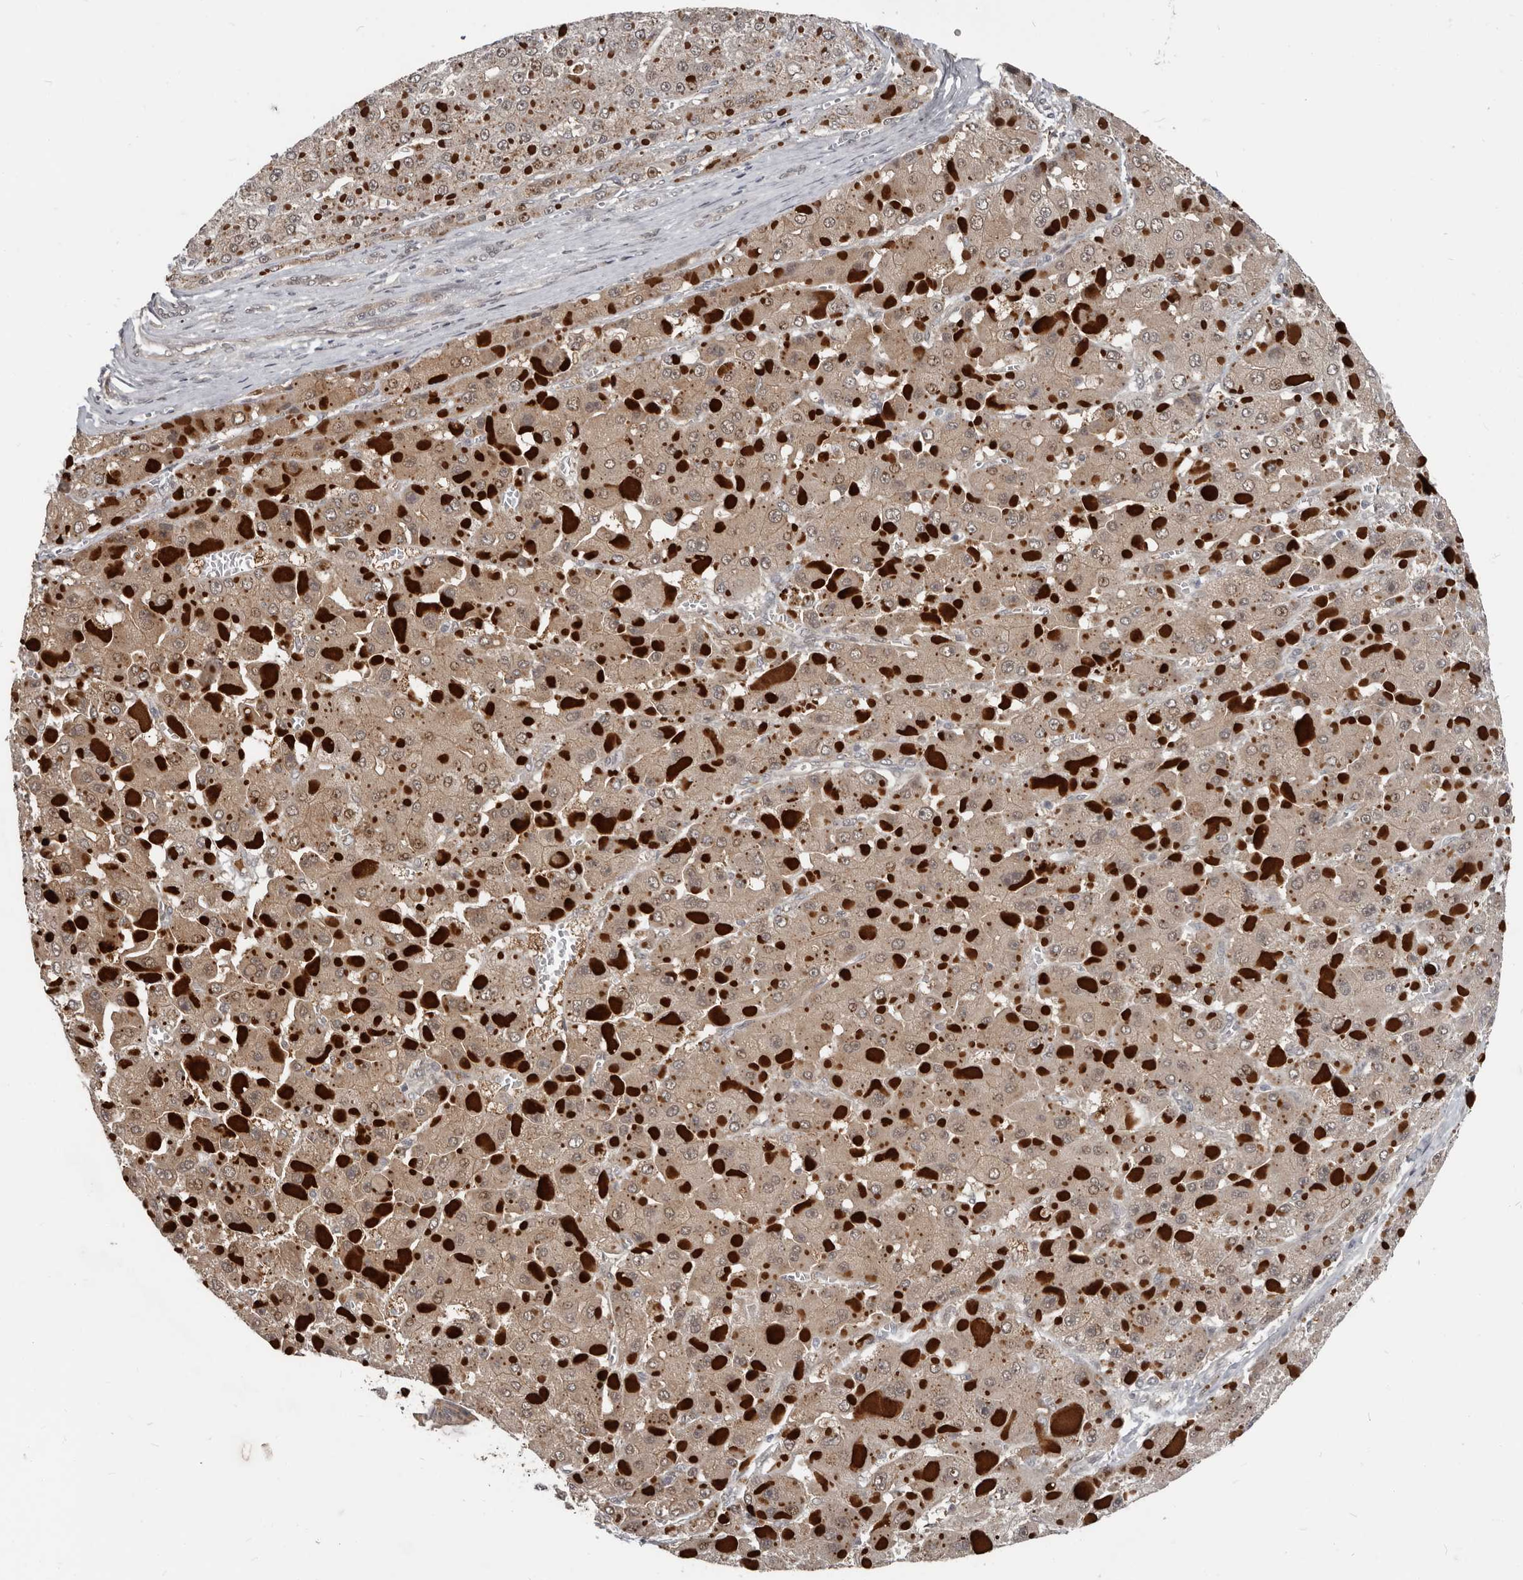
{"staining": {"intensity": "weak", "quantity": ">75%", "location": "cytoplasmic/membranous,nuclear"}, "tissue": "liver cancer", "cell_type": "Tumor cells", "image_type": "cancer", "snomed": [{"axis": "morphology", "description": "Carcinoma, Hepatocellular, NOS"}, {"axis": "topography", "description": "Liver"}], "caption": "Protein expression analysis of liver cancer demonstrates weak cytoplasmic/membranous and nuclear staining in approximately >75% of tumor cells.", "gene": "APOL6", "patient": {"sex": "female", "age": 73}}